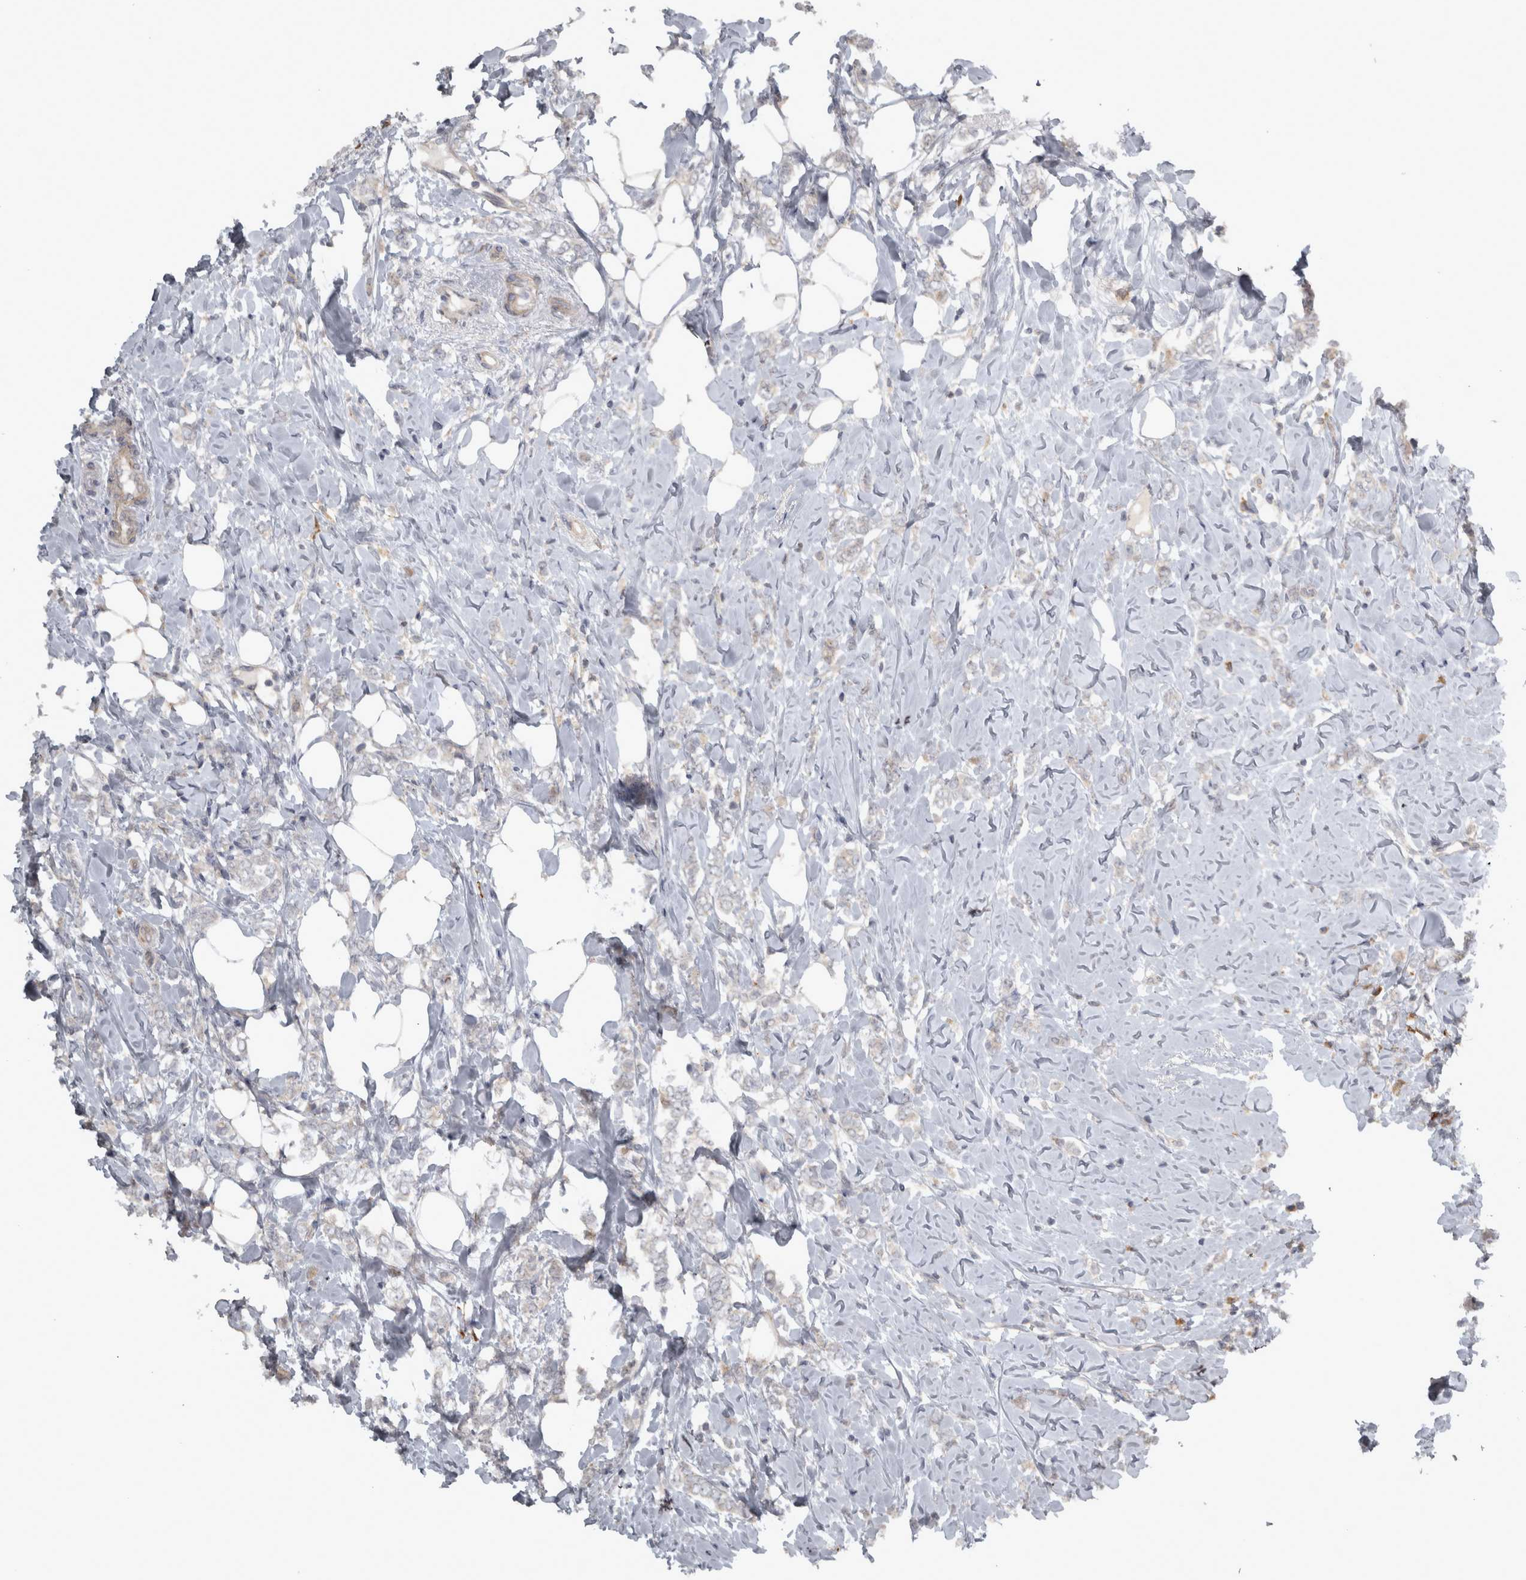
{"staining": {"intensity": "negative", "quantity": "none", "location": "none"}, "tissue": "breast cancer", "cell_type": "Tumor cells", "image_type": "cancer", "snomed": [{"axis": "morphology", "description": "Normal tissue, NOS"}, {"axis": "morphology", "description": "Lobular carcinoma"}, {"axis": "topography", "description": "Breast"}], "caption": "Immunohistochemistry (IHC) of lobular carcinoma (breast) shows no staining in tumor cells. (DAB immunohistochemistry with hematoxylin counter stain).", "gene": "SLCO5A1", "patient": {"sex": "female", "age": 47}}